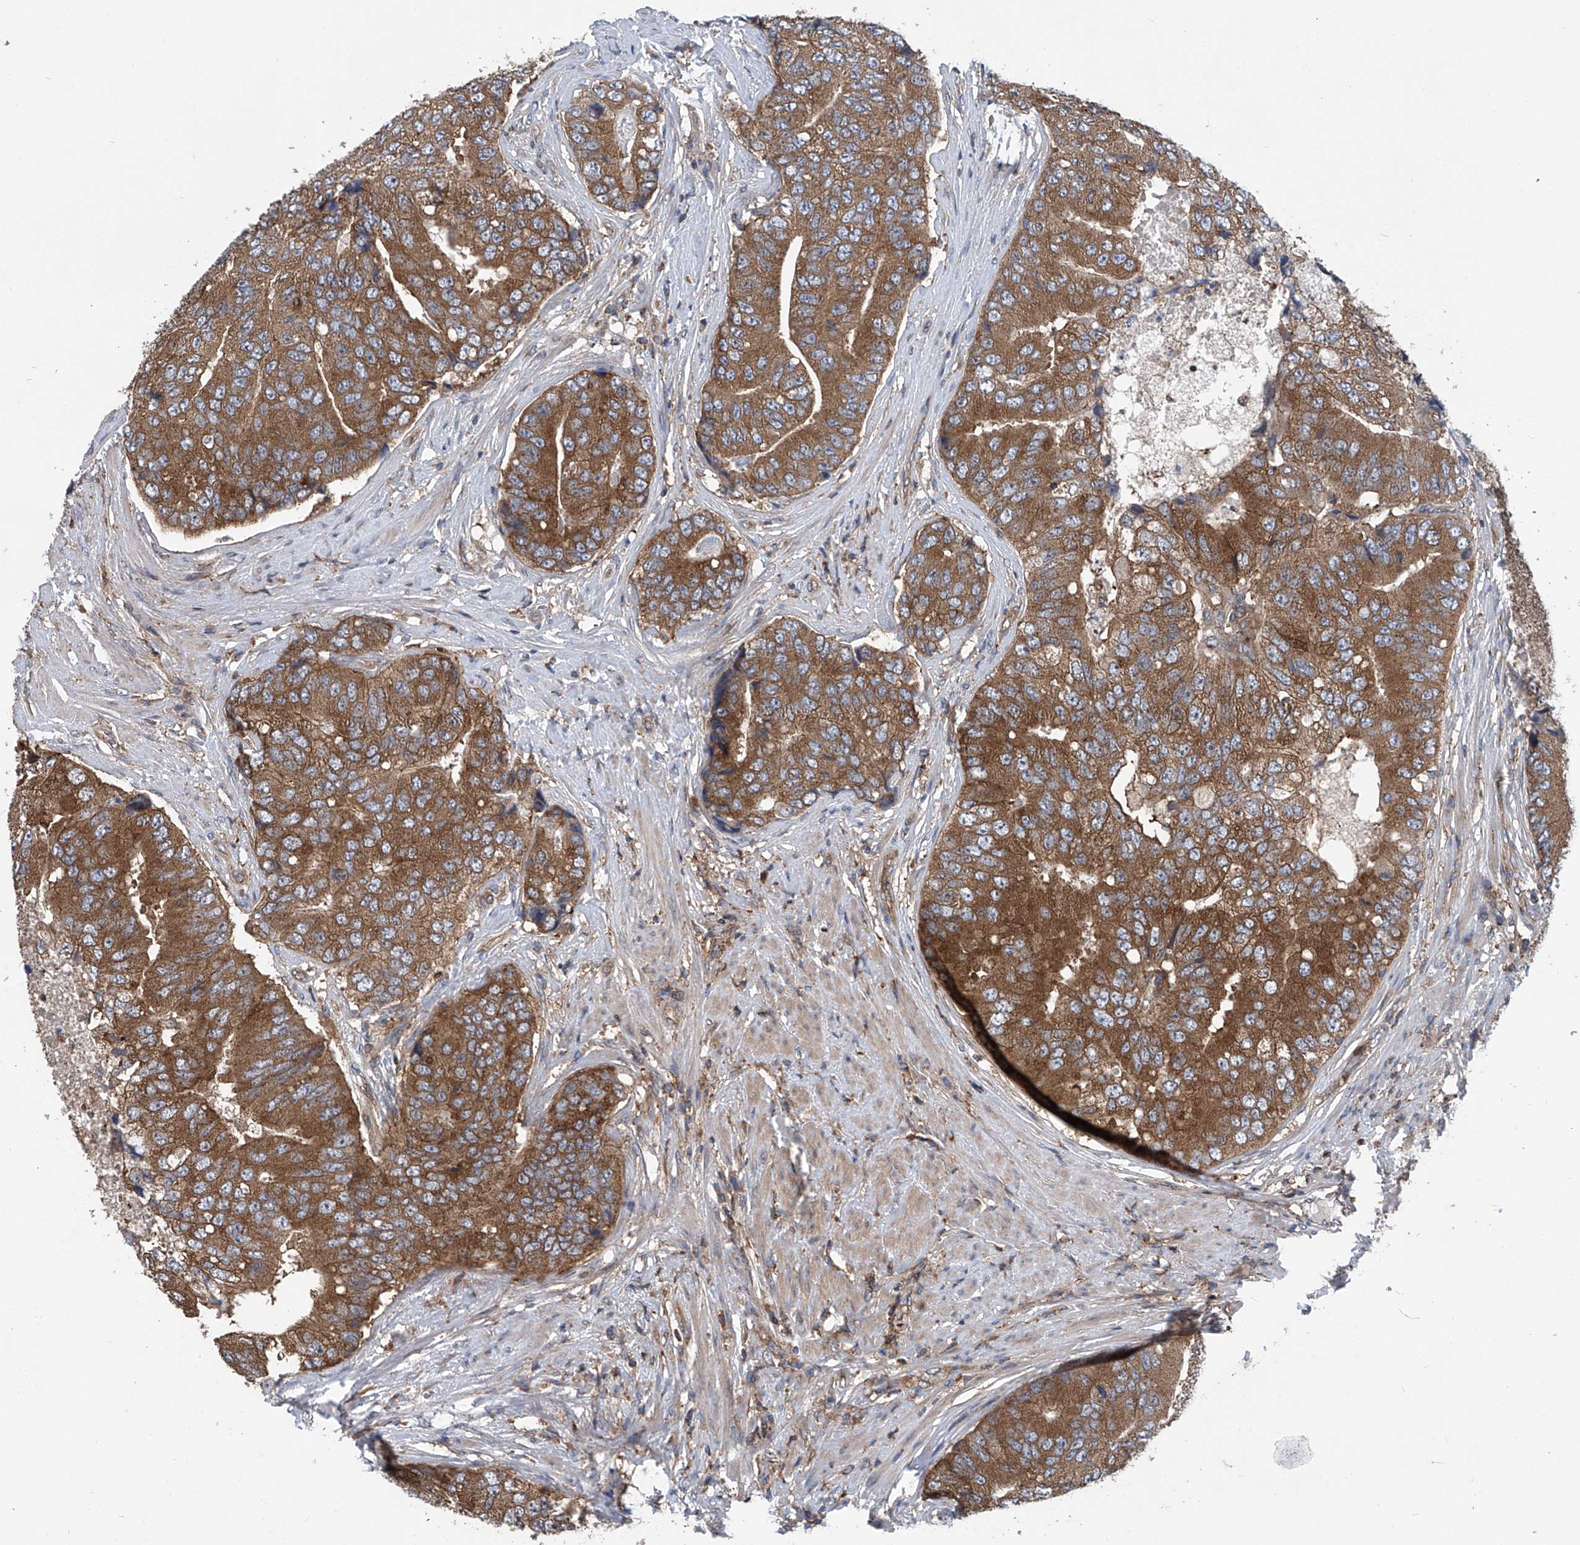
{"staining": {"intensity": "strong", "quantity": ">75%", "location": "cytoplasmic/membranous"}, "tissue": "prostate cancer", "cell_type": "Tumor cells", "image_type": "cancer", "snomed": [{"axis": "morphology", "description": "Adenocarcinoma, High grade"}, {"axis": "topography", "description": "Prostate"}], "caption": "Prostate cancer tissue demonstrates strong cytoplasmic/membranous staining in approximately >75% of tumor cells", "gene": "SMAP1", "patient": {"sex": "male", "age": 70}}